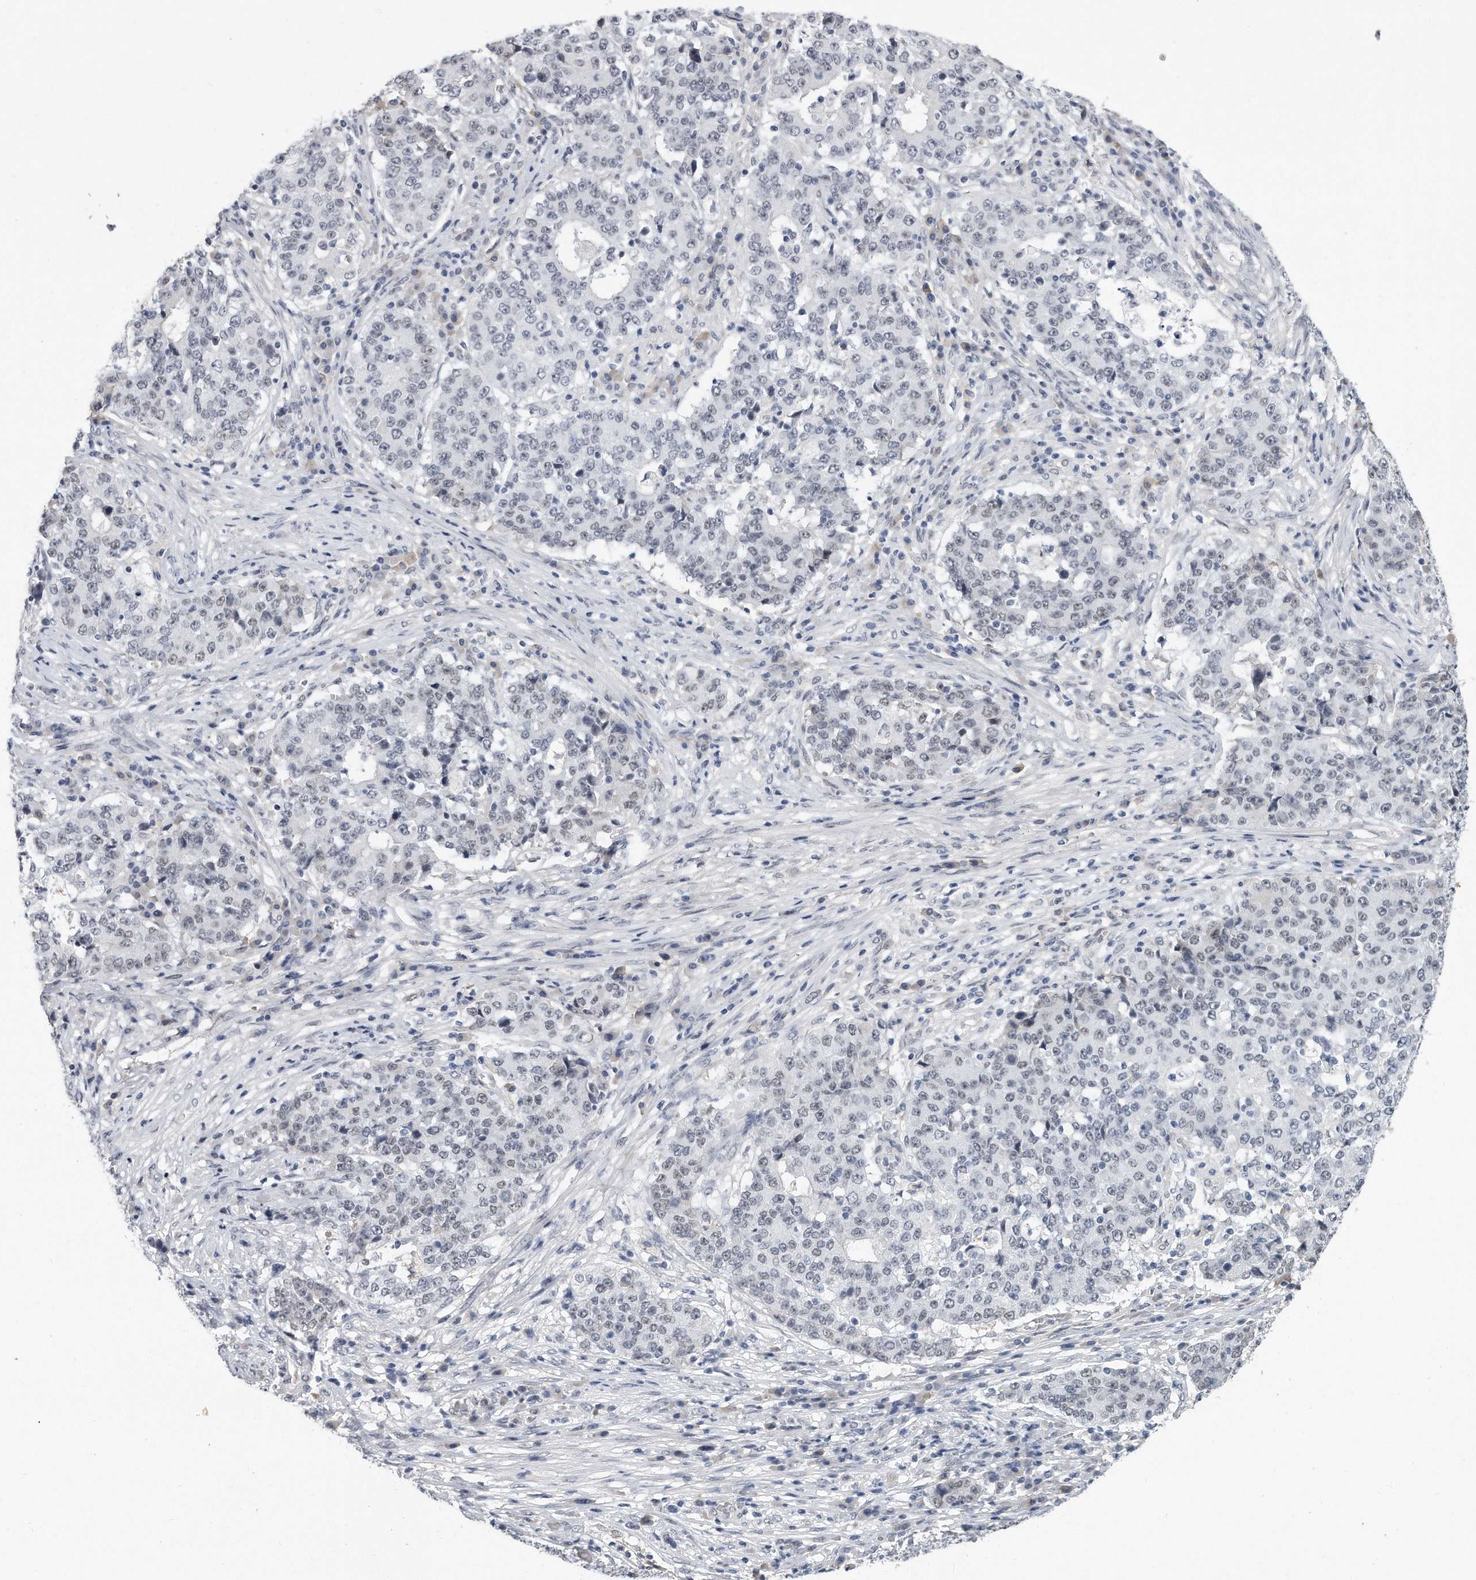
{"staining": {"intensity": "weak", "quantity": "<25%", "location": "nuclear"}, "tissue": "stomach cancer", "cell_type": "Tumor cells", "image_type": "cancer", "snomed": [{"axis": "morphology", "description": "Adenocarcinoma, NOS"}, {"axis": "topography", "description": "Stomach"}], "caption": "Tumor cells are negative for protein expression in human stomach adenocarcinoma.", "gene": "CTBP2", "patient": {"sex": "male", "age": 59}}